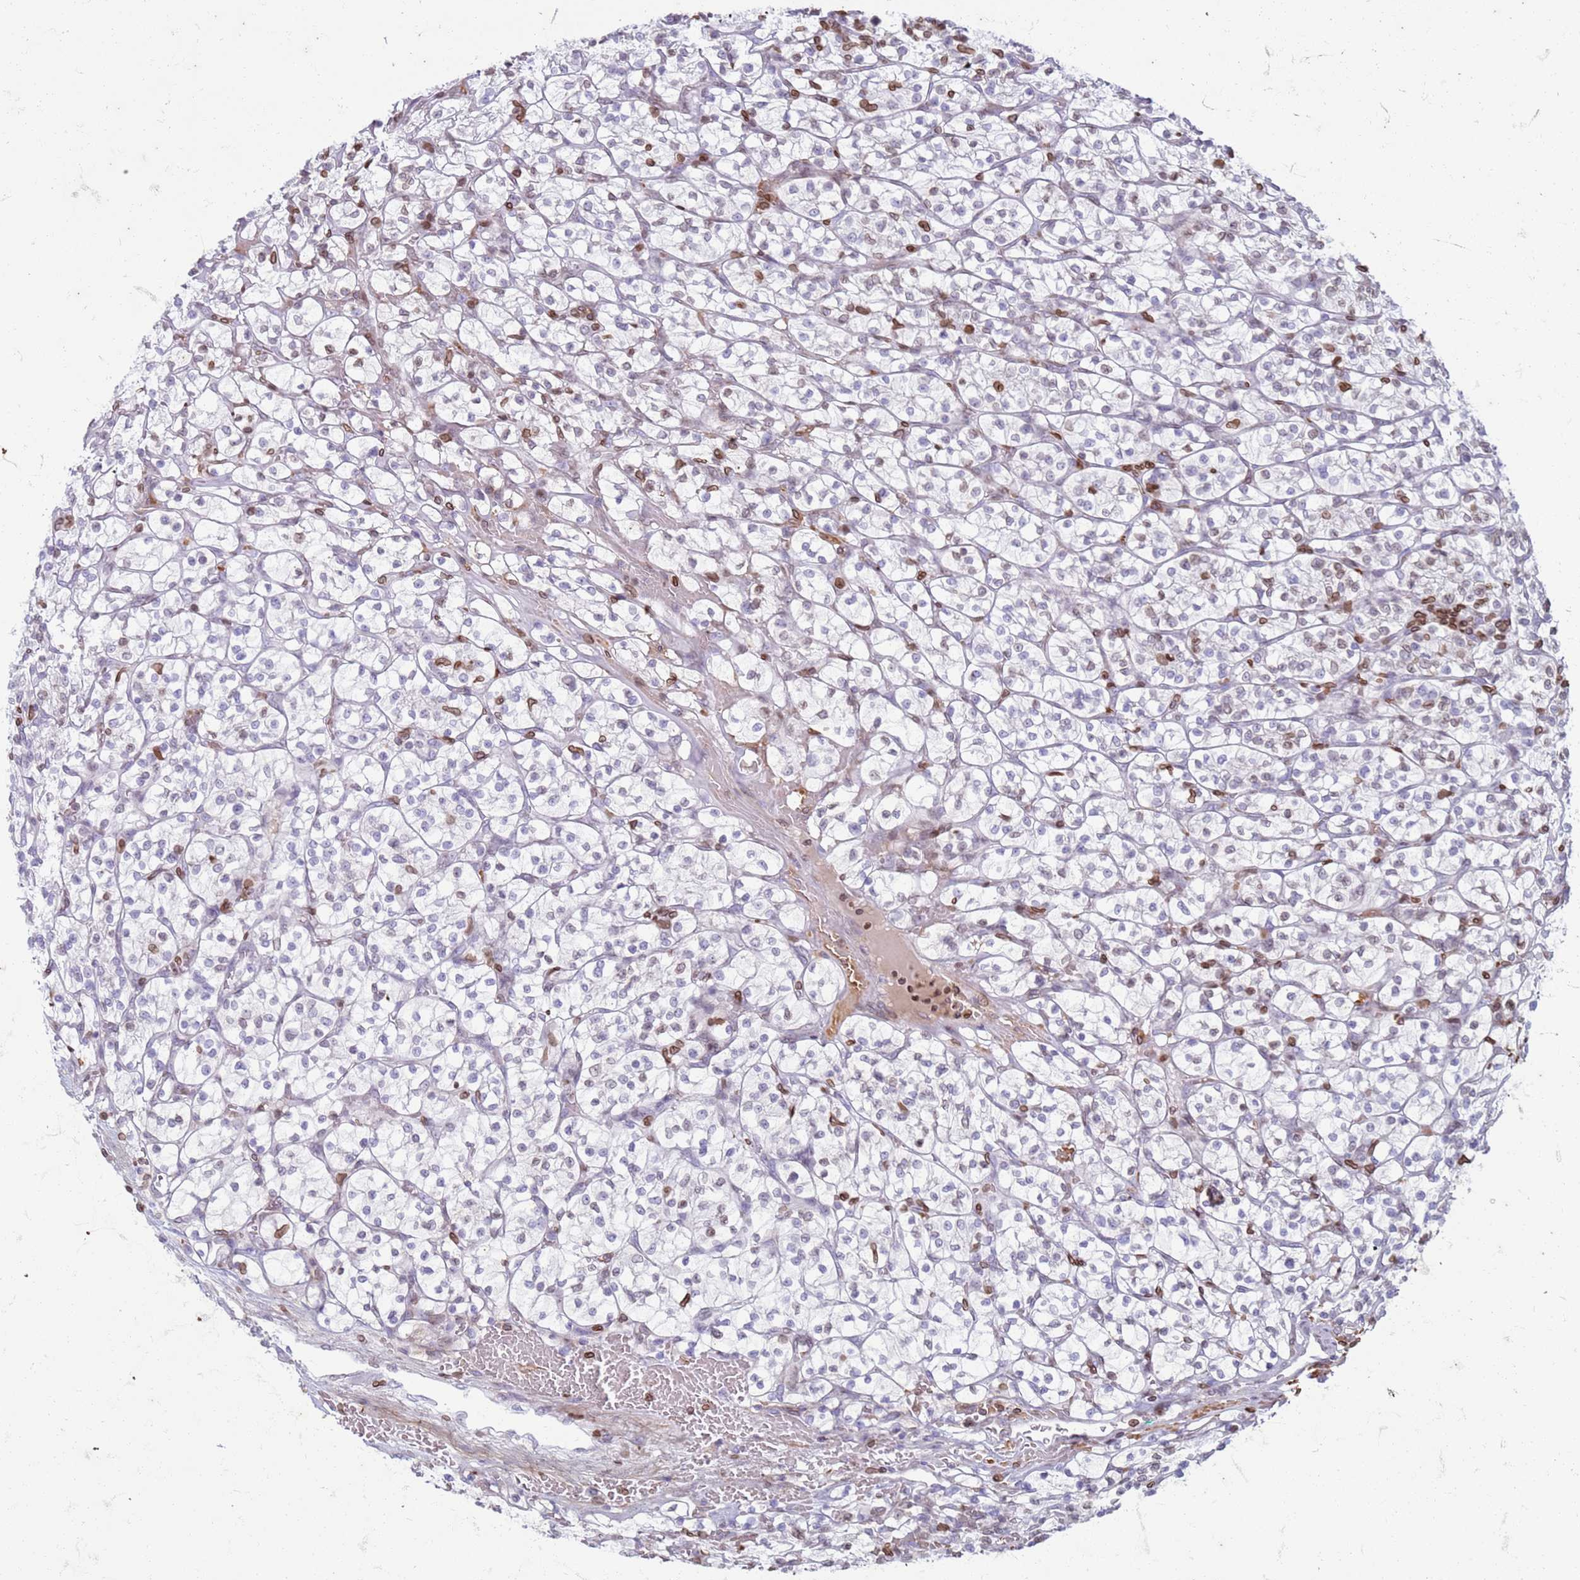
{"staining": {"intensity": "negative", "quantity": "none", "location": "none"}, "tissue": "renal cancer", "cell_type": "Tumor cells", "image_type": "cancer", "snomed": [{"axis": "morphology", "description": "Adenocarcinoma, NOS"}, {"axis": "topography", "description": "Kidney"}], "caption": "There is no significant expression in tumor cells of adenocarcinoma (renal).", "gene": "METTL25B", "patient": {"sex": "female", "age": 64}}